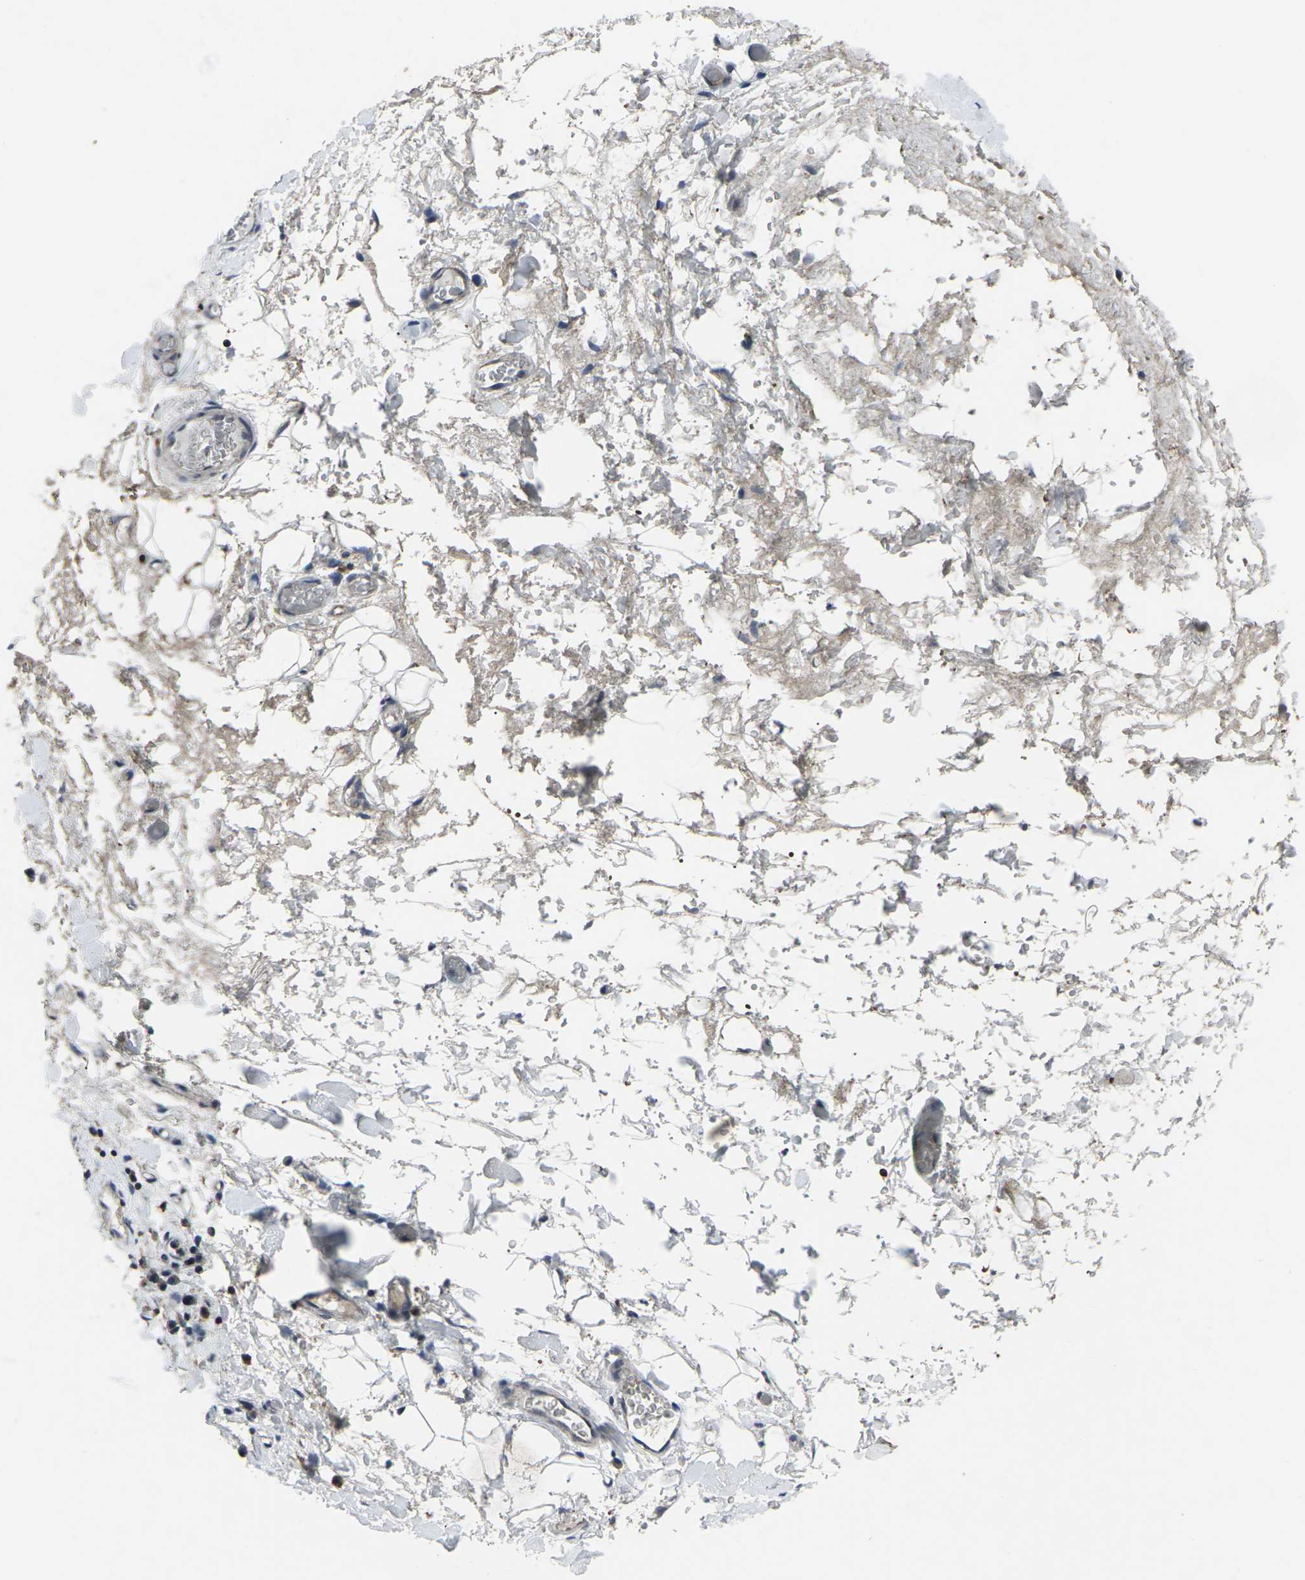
{"staining": {"intensity": "negative", "quantity": "none", "location": "none"}, "tissue": "adipose tissue", "cell_type": "Adipocytes", "image_type": "normal", "snomed": [{"axis": "morphology", "description": "Normal tissue, NOS"}, {"axis": "morphology", "description": "Adenocarcinoma, NOS"}, {"axis": "topography", "description": "Esophagus"}], "caption": "Immunohistochemistry (IHC) of normal human adipose tissue displays no expression in adipocytes. (Brightfield microscopy of DAB immunohistochemistry at high magnification).", "gene": "STAT4", "patient": {"sex": "male", "age": 62}}